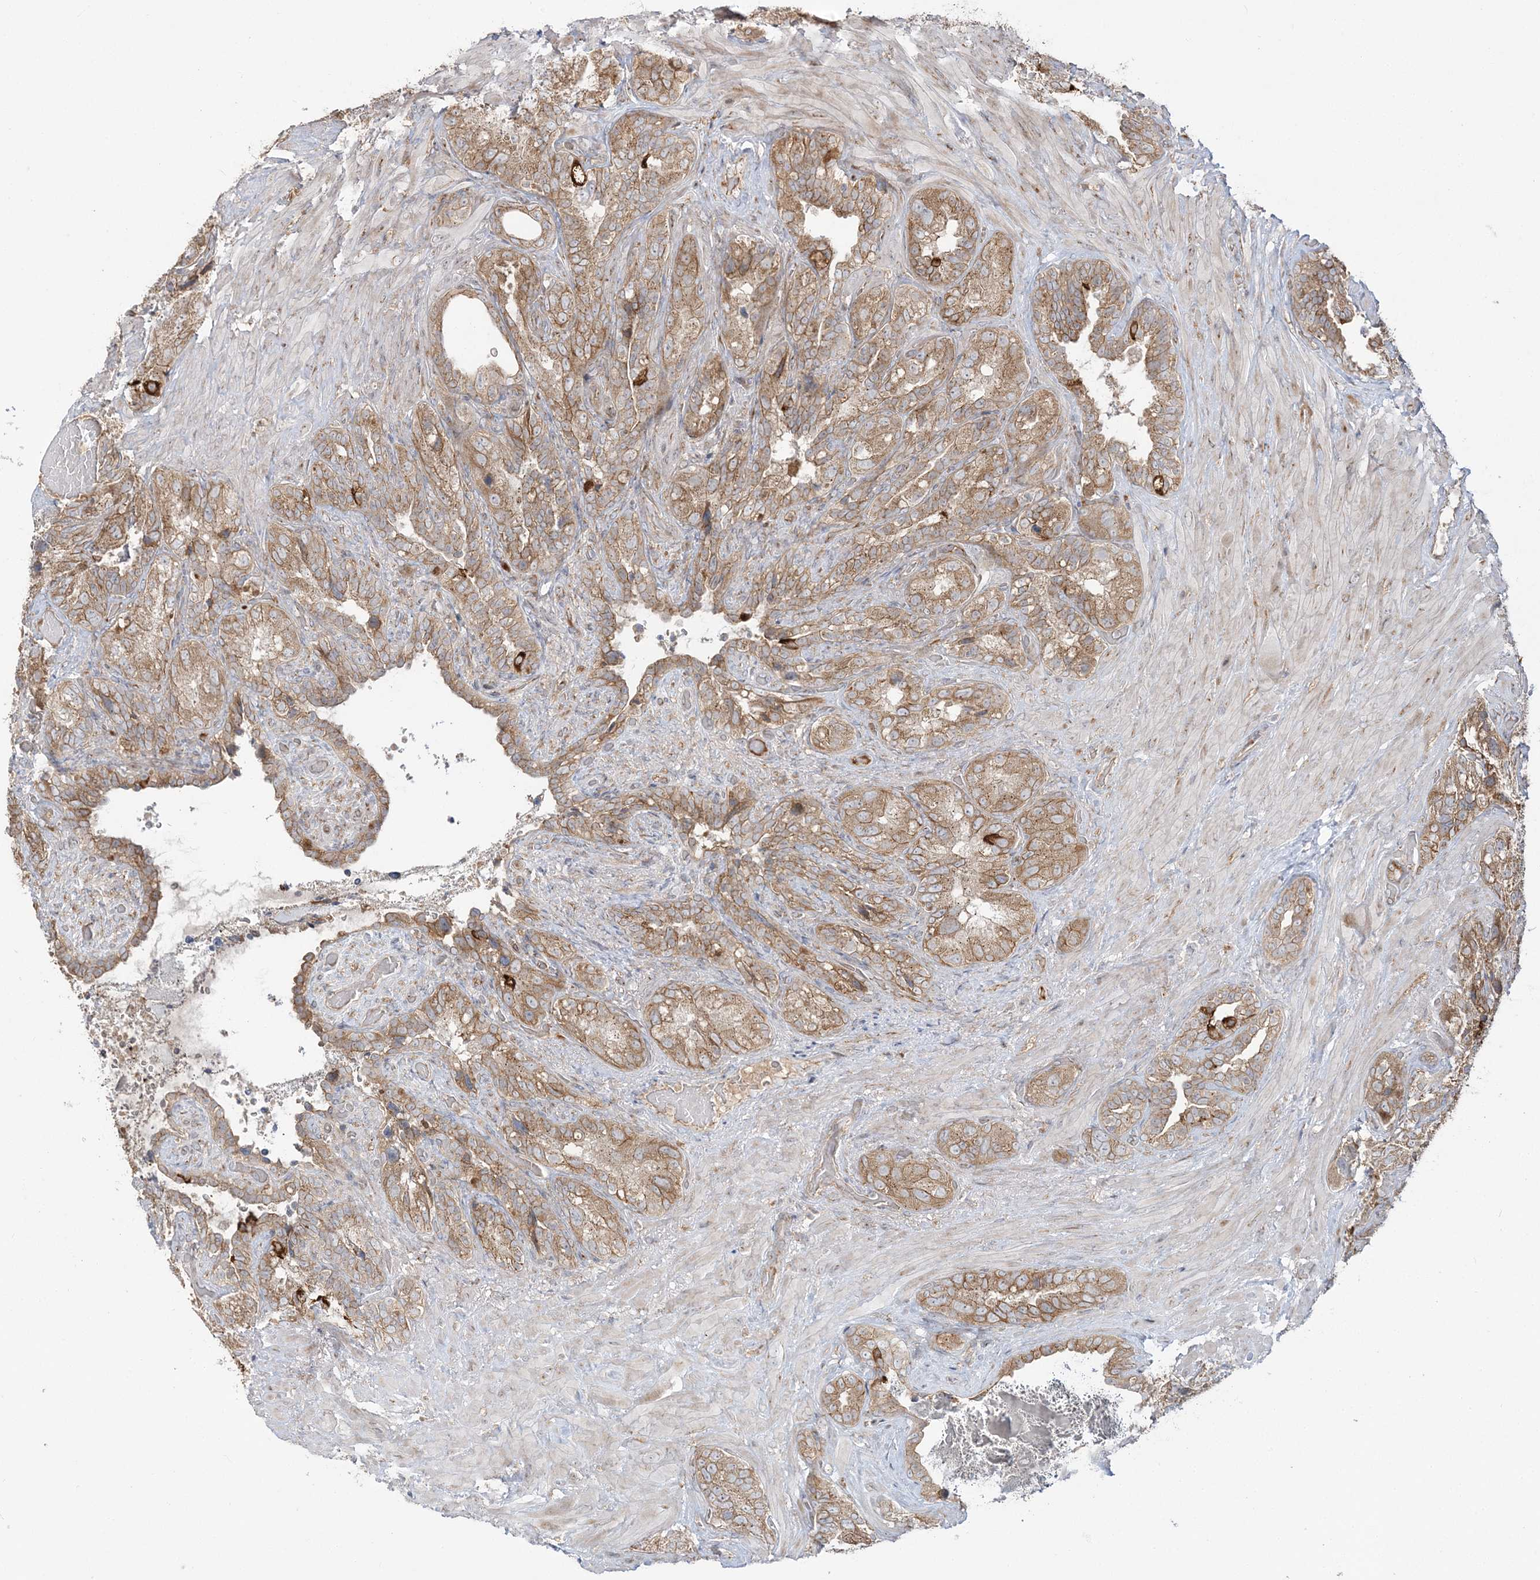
{"staining": {"intensity": "moderate", "quantity": ">75%", "location": "cytoplasmic/membranous"}, "tissue": "seminal vesicle", "cell_type": "Glandular cells", "image_type": "normal", "snomed": [{"axis": "morphology", "description": "Normal tissue, NOS"}, {"axis": "topography", "description": "Seminal veicle"}, {"axis": "topography", "description": "Peripheral nerve tissue"}], "caption": "Immunohistochemistry micrograph of normal seminal vesicle stained for a protein (brown), which reveals medium levels of moderate cytoplasmic/membranous positivity in about >75% of glandular cells.", "gene": "ABCC3", "patient": {"sex": "male", "age": 67}}